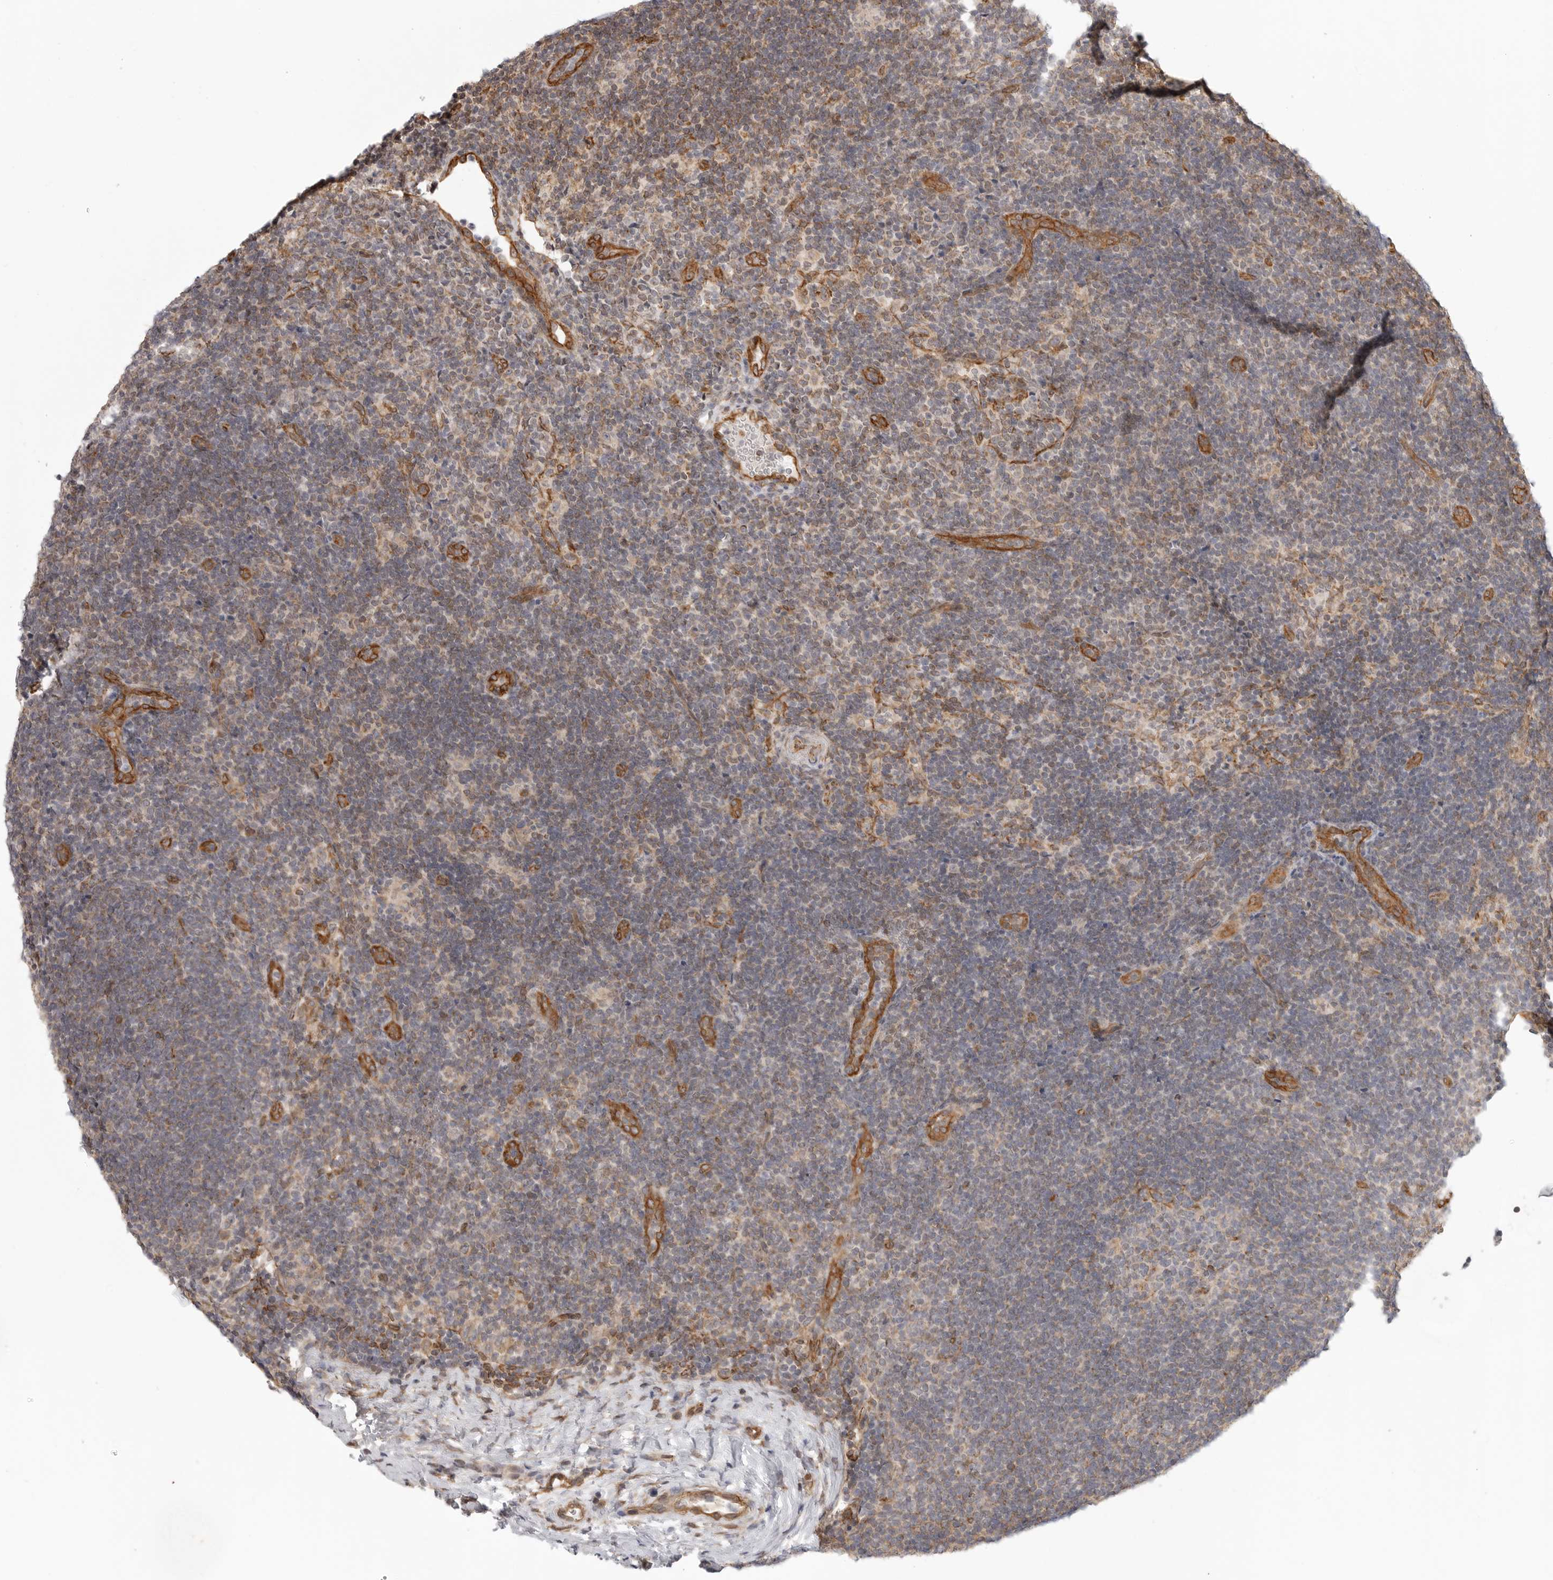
{"staining": {"intensity": "negative", "quantity": "none", "location": "none"}, "tissue": "lymph node", "cell_type": "Germinal center cells", "image_type": "normal", "snomed": [{"axis": "morphology", "description": "Normal tissue, NOS"}, {"axis": "topography", "description": "Lymph node"}], "caption": "This is a photomicrograph of immunohistochemistry staining of unremarkable lymph node, which shows no staining in germinal center cells.", "gene": "ATOH7", "patient": {"sex": "female", "age": 22}}